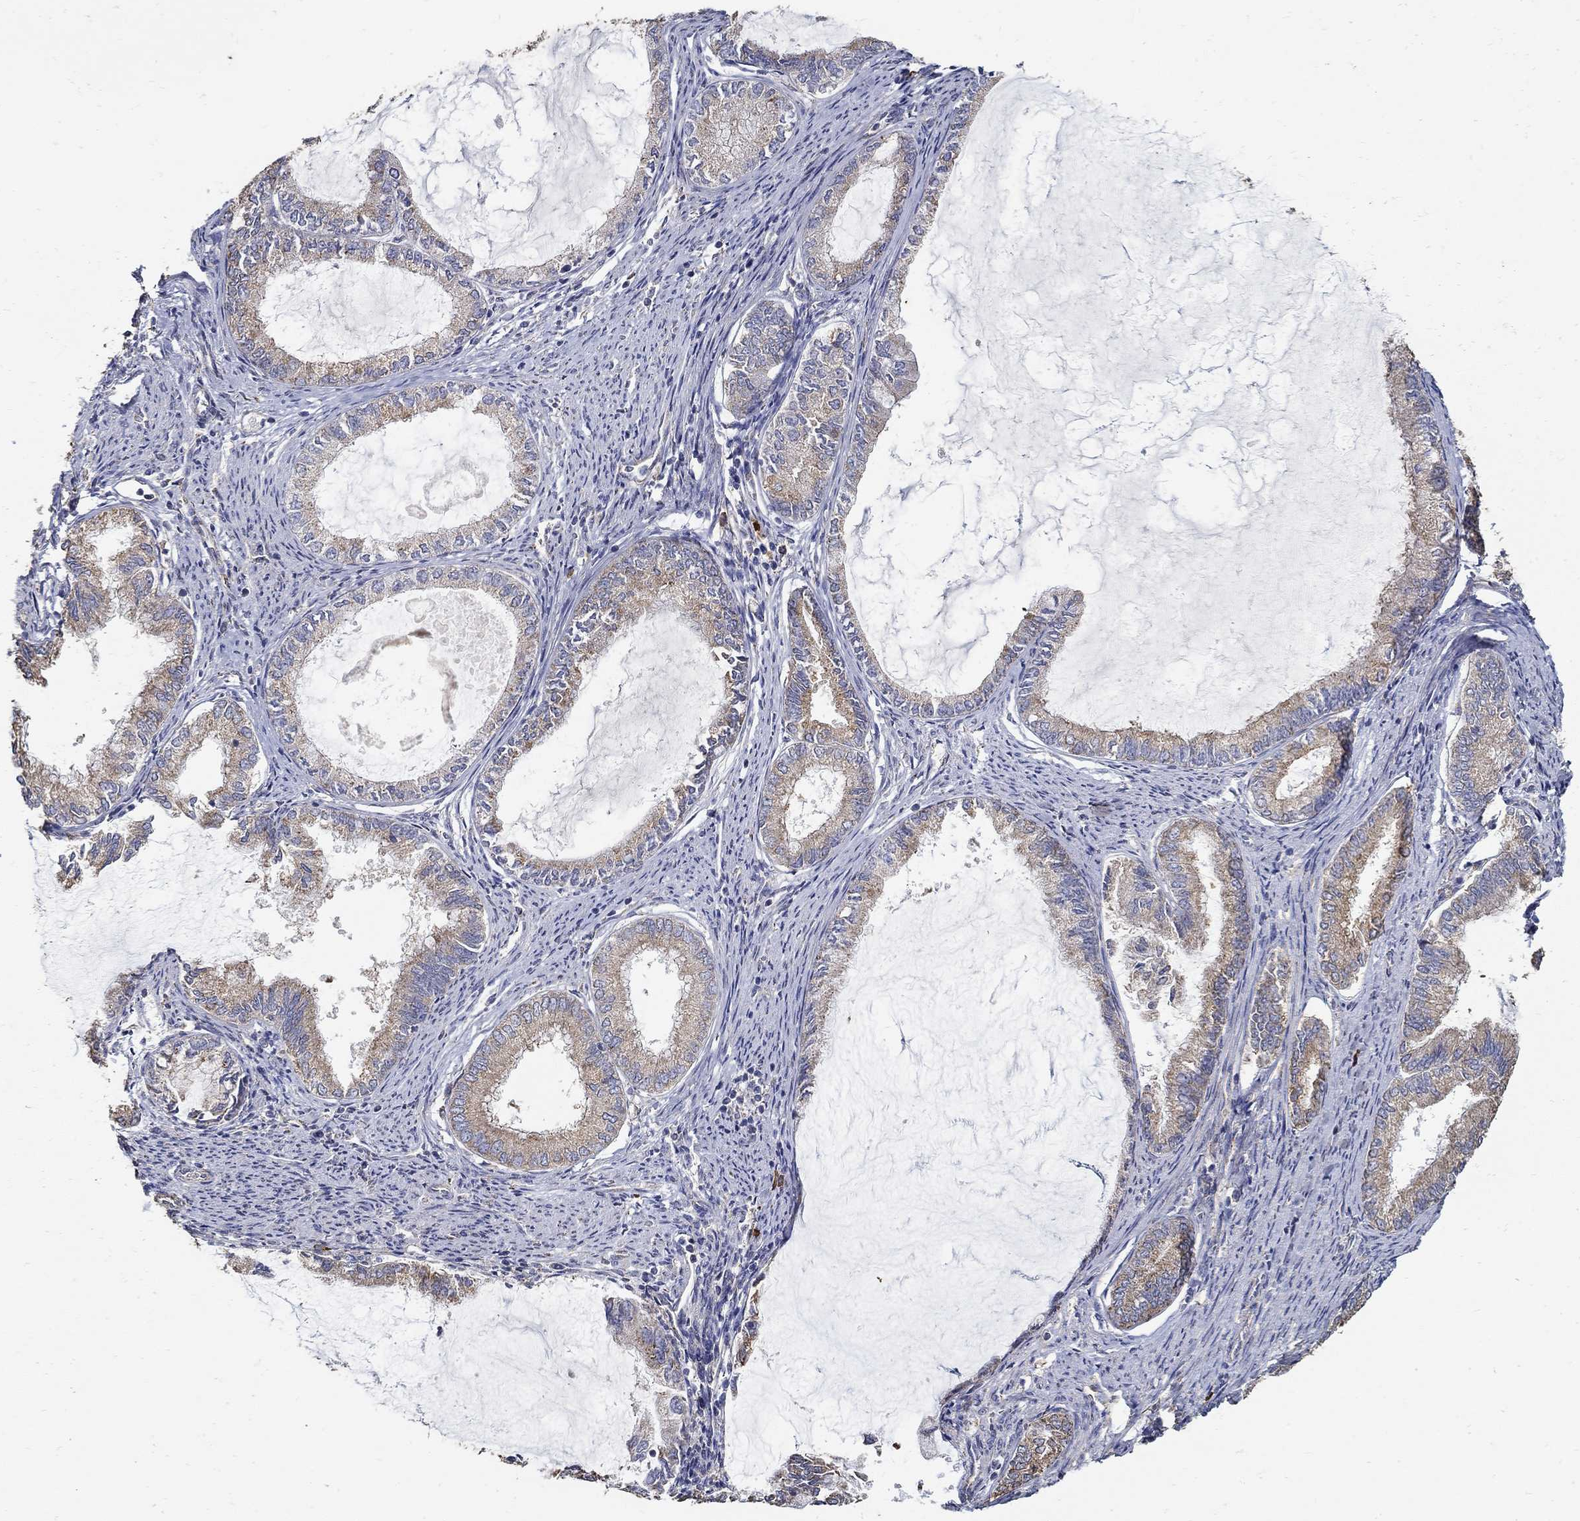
{"staining": {"intensity": "moderate", "quantity": "<25%", "location": "cytoplasmic/membranous"}, "tissue": "endometrial cancer", "cell_type": "Tumor cells", "image_type": "cancer", "snomed": [{"axis": "morphology", "description": "Adenocarcinoma, NOS"}, {"axis": "topography", "description": "Endometrium"}], "caption": "This micrograph demonstrates endometrial cancer stained with immunohistochemistry (IHC) to label a protein in brown. The cytoplasmic/membranous of tumor cells show moderate positivity for the protein. Nuclei are counter-stained blue.", "gene": "EMILIN3", "patient": {"sex": "female", "age": 86}}